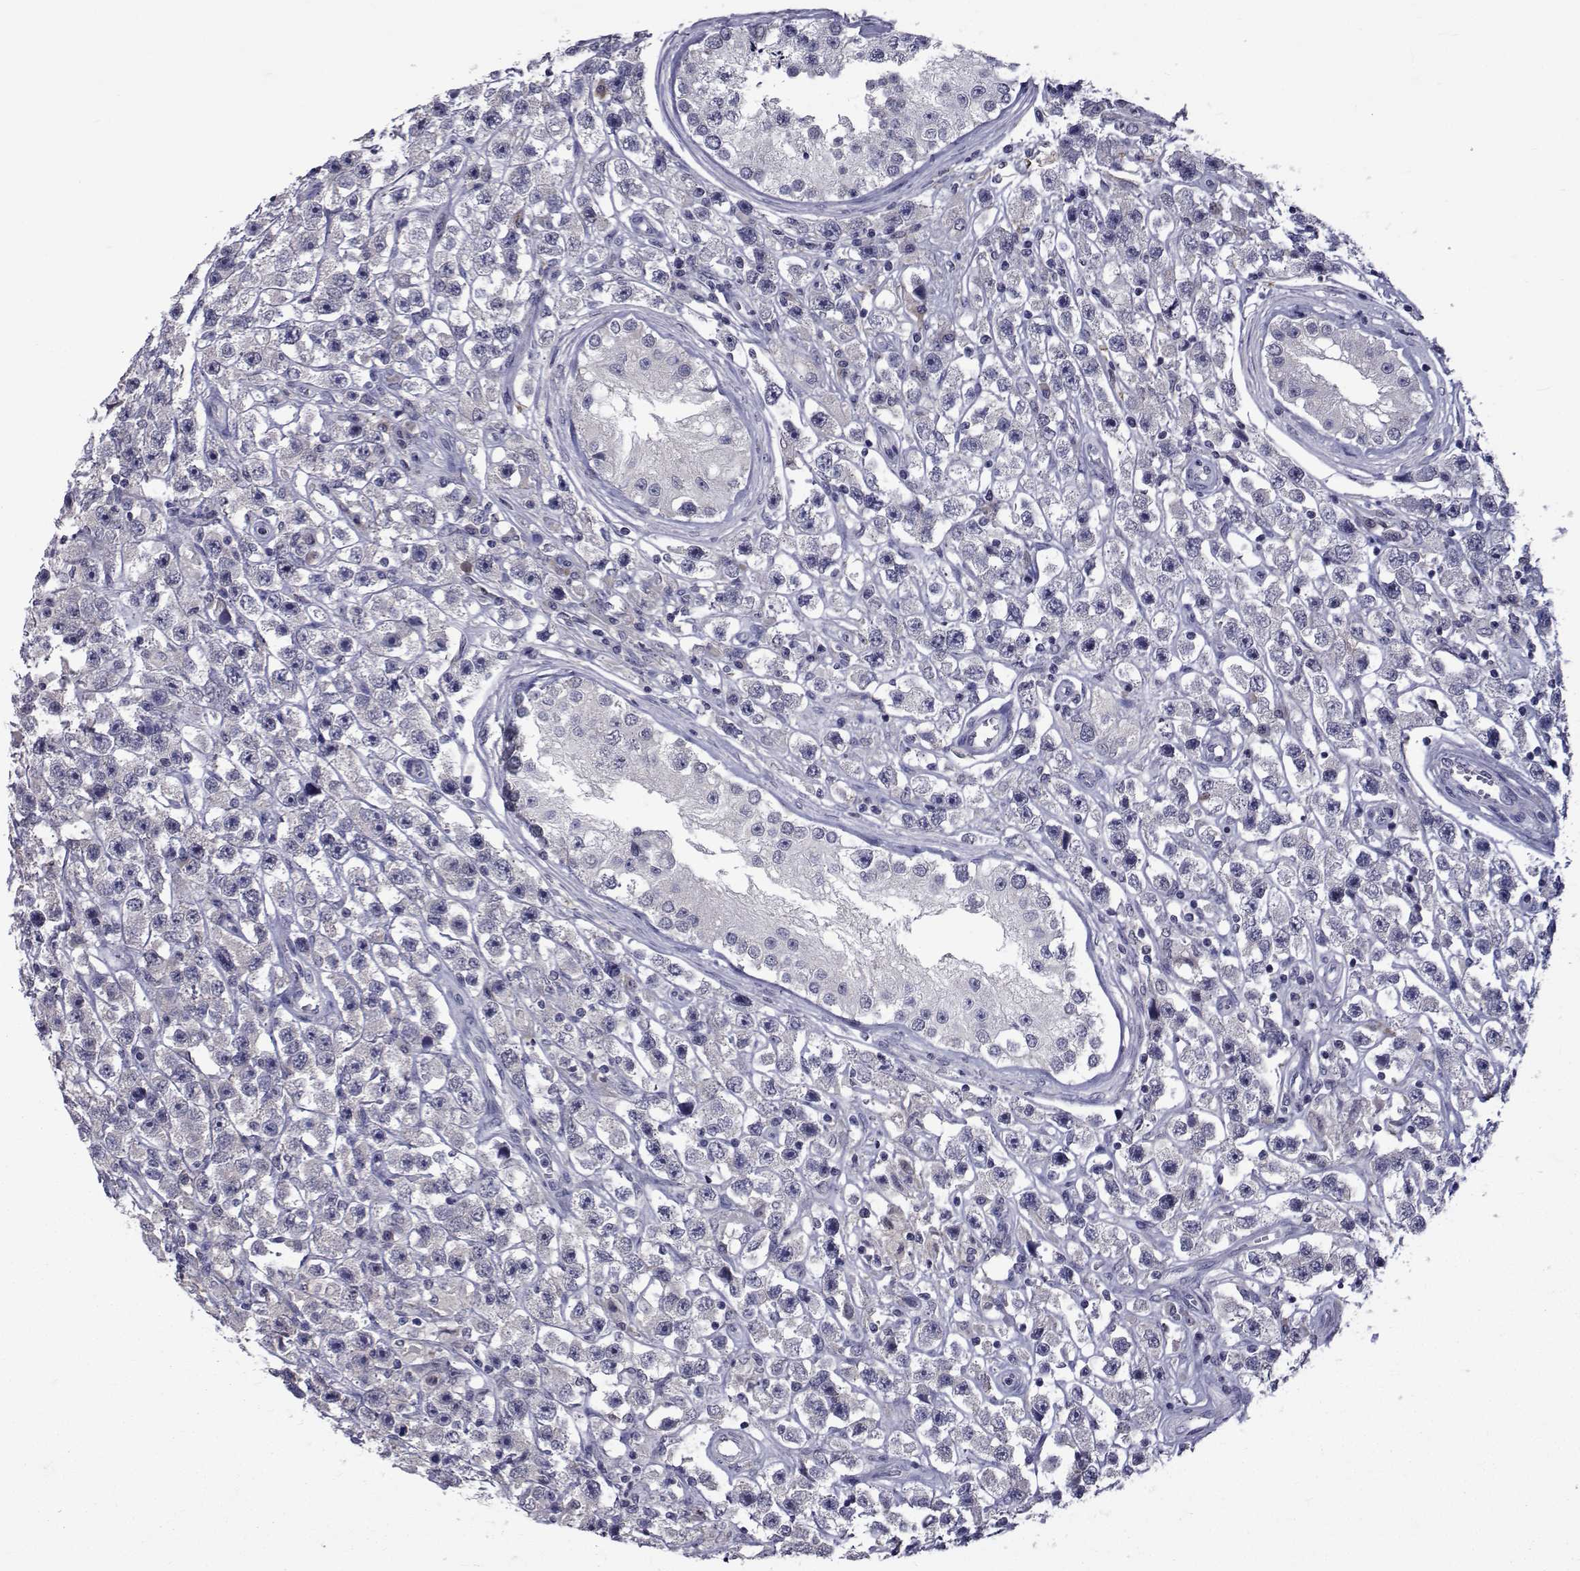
{"staining": {"intensity": "negative", "quantity": "none", "location": "none"}, "tissue": "testis cancer", "cell_type": "Tumor cells", "image_type": "cancer", "snomed": [{"axis": "morphology", "description": "Seminoma, NOS"}, {"axis": "topography", "description": "Testis"}], "caption": "DAB immunohistochemical staining of human seminoma (testis) reveals no significant positivity in tumor cells.", "gene": "TNFRSF11B", "patient": {"sex": "male", "age": 45}}